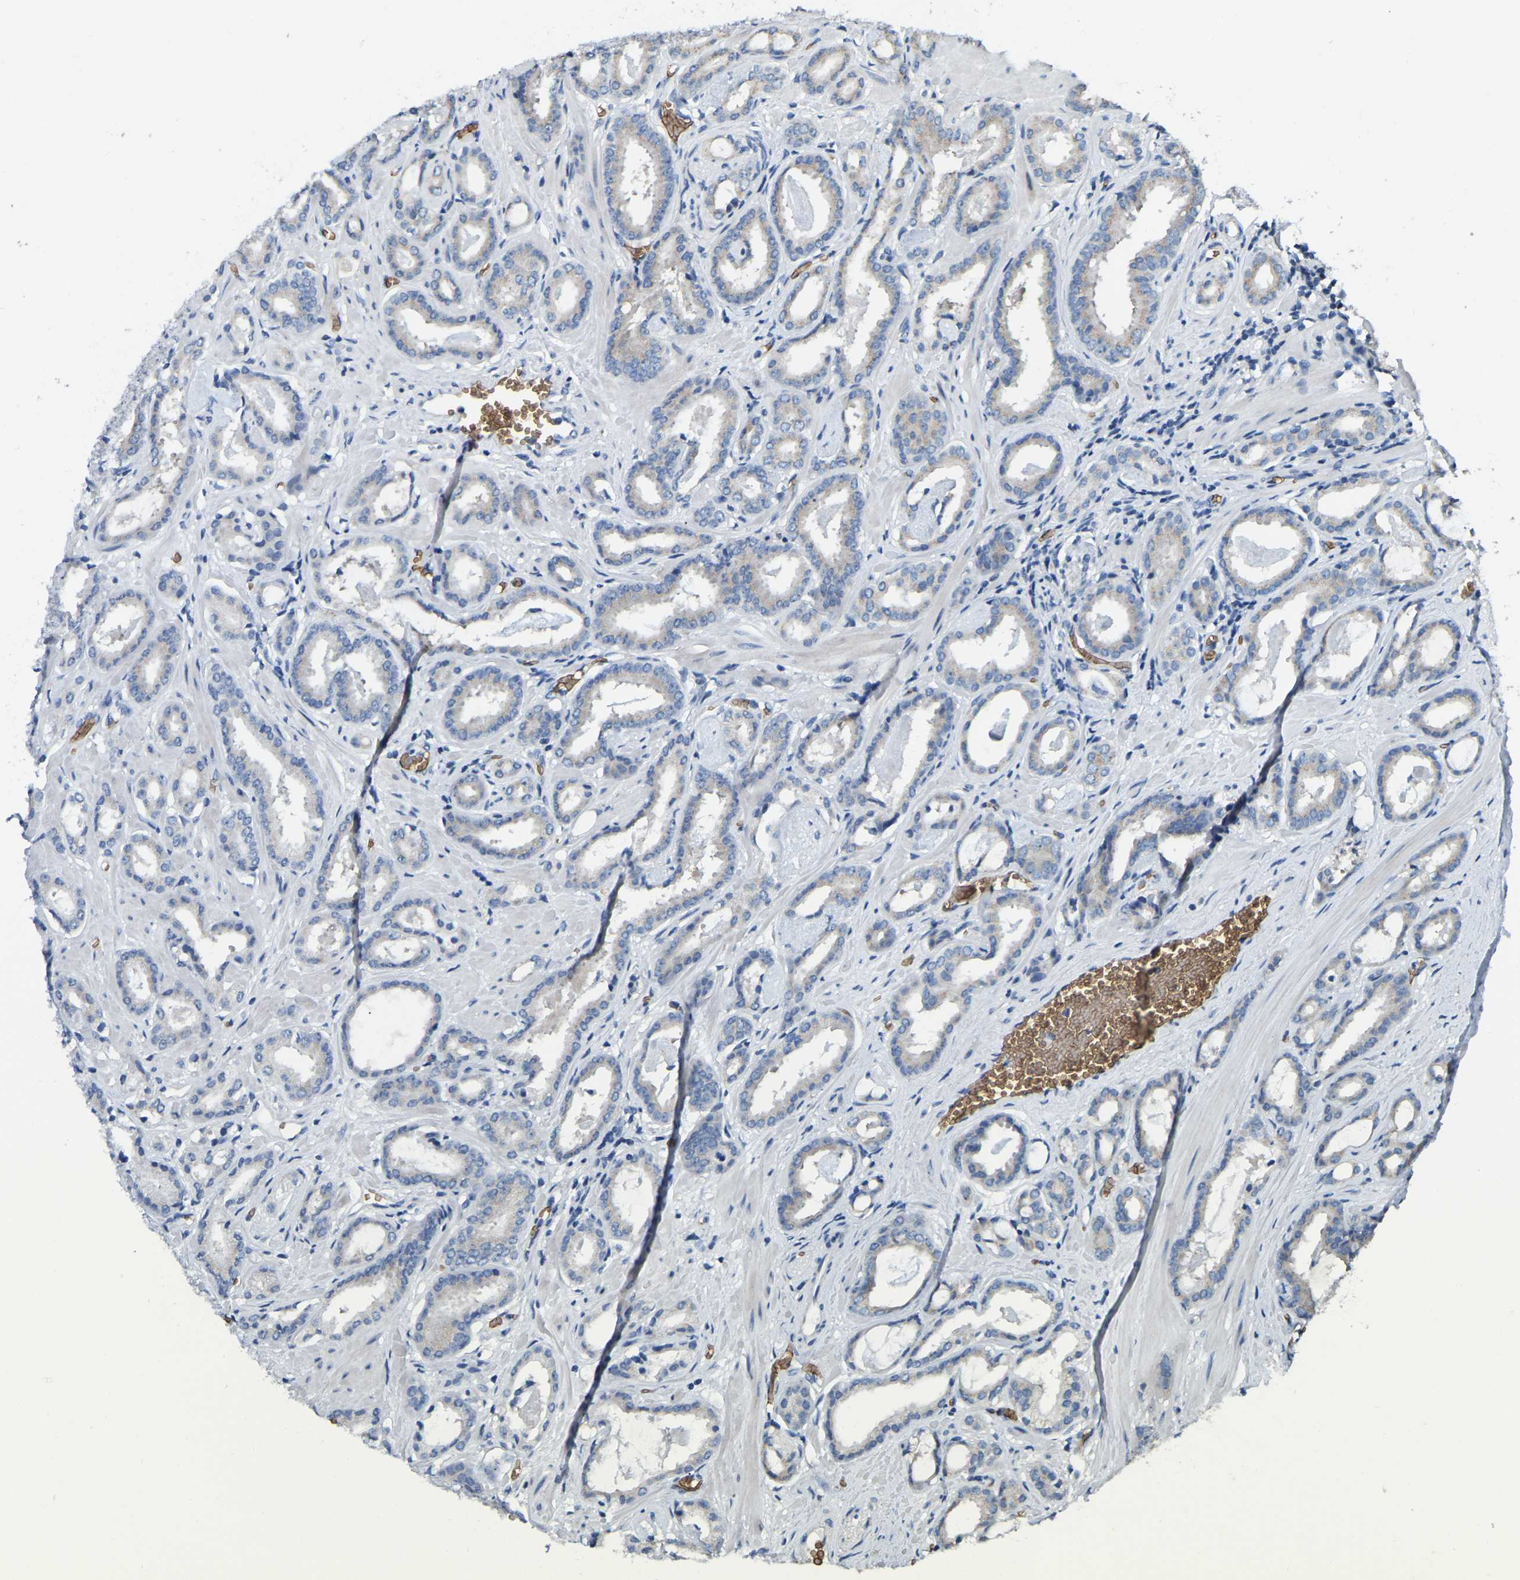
{"staining": {"intensity": "weak", "quantity": "<25%", "location": "cytoplasmic/membranous"}, "tissue": "prostate cancer", "cell_type": "Tumor cells", "image_type": "cancer", "snomed": [{"axis": "morphology", "description": "Adenocarcinoma, Low grade"}, {"axis": "topography", "description": "Prostate"}], "caption": "Tumor cells show no significant protein staining in low-grade adenocarcinoma (prostate).", "gene": "CFAP298", "patient": {"sex": "male", "age": 53}}